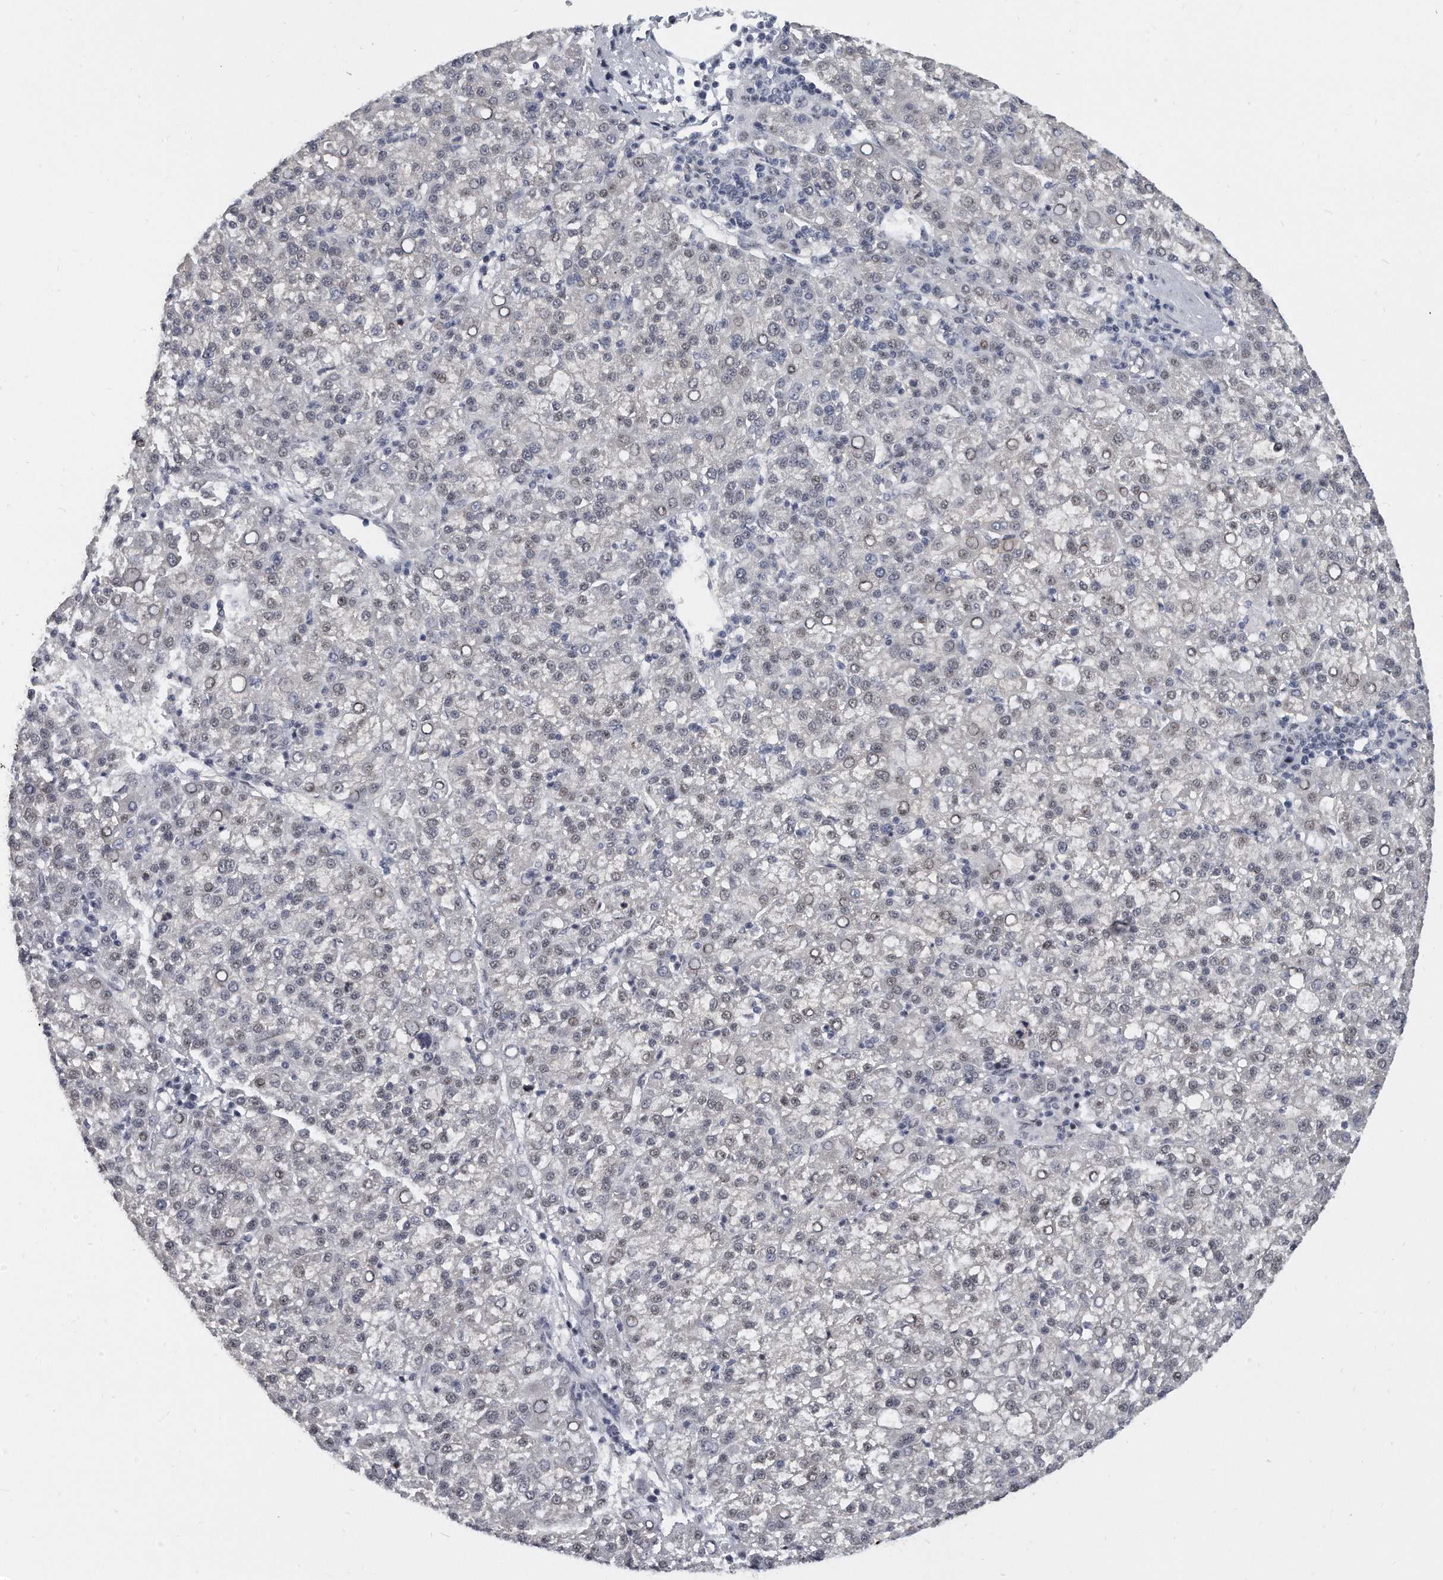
{"staining": {"intensity": "weak", "quantity": "<25%", "location": "nuclear"}, "tissue": "liver cancer", "cell_type": "Tumor cells", "image_type": "cancer", "snomed": [{"axis": "morphology", "description": "Carcinoma, Hepatocellular, NOS"}, {"axis": "topography", "description": "Liver"}], "caption": "A histopathology image of liver cancer (hepatocellular carcinoma) stained for a protein reveals no brown staining in tumor cells.", "gene": "TFCP2L1", "patient": {"sex": "female", "age": 58}}